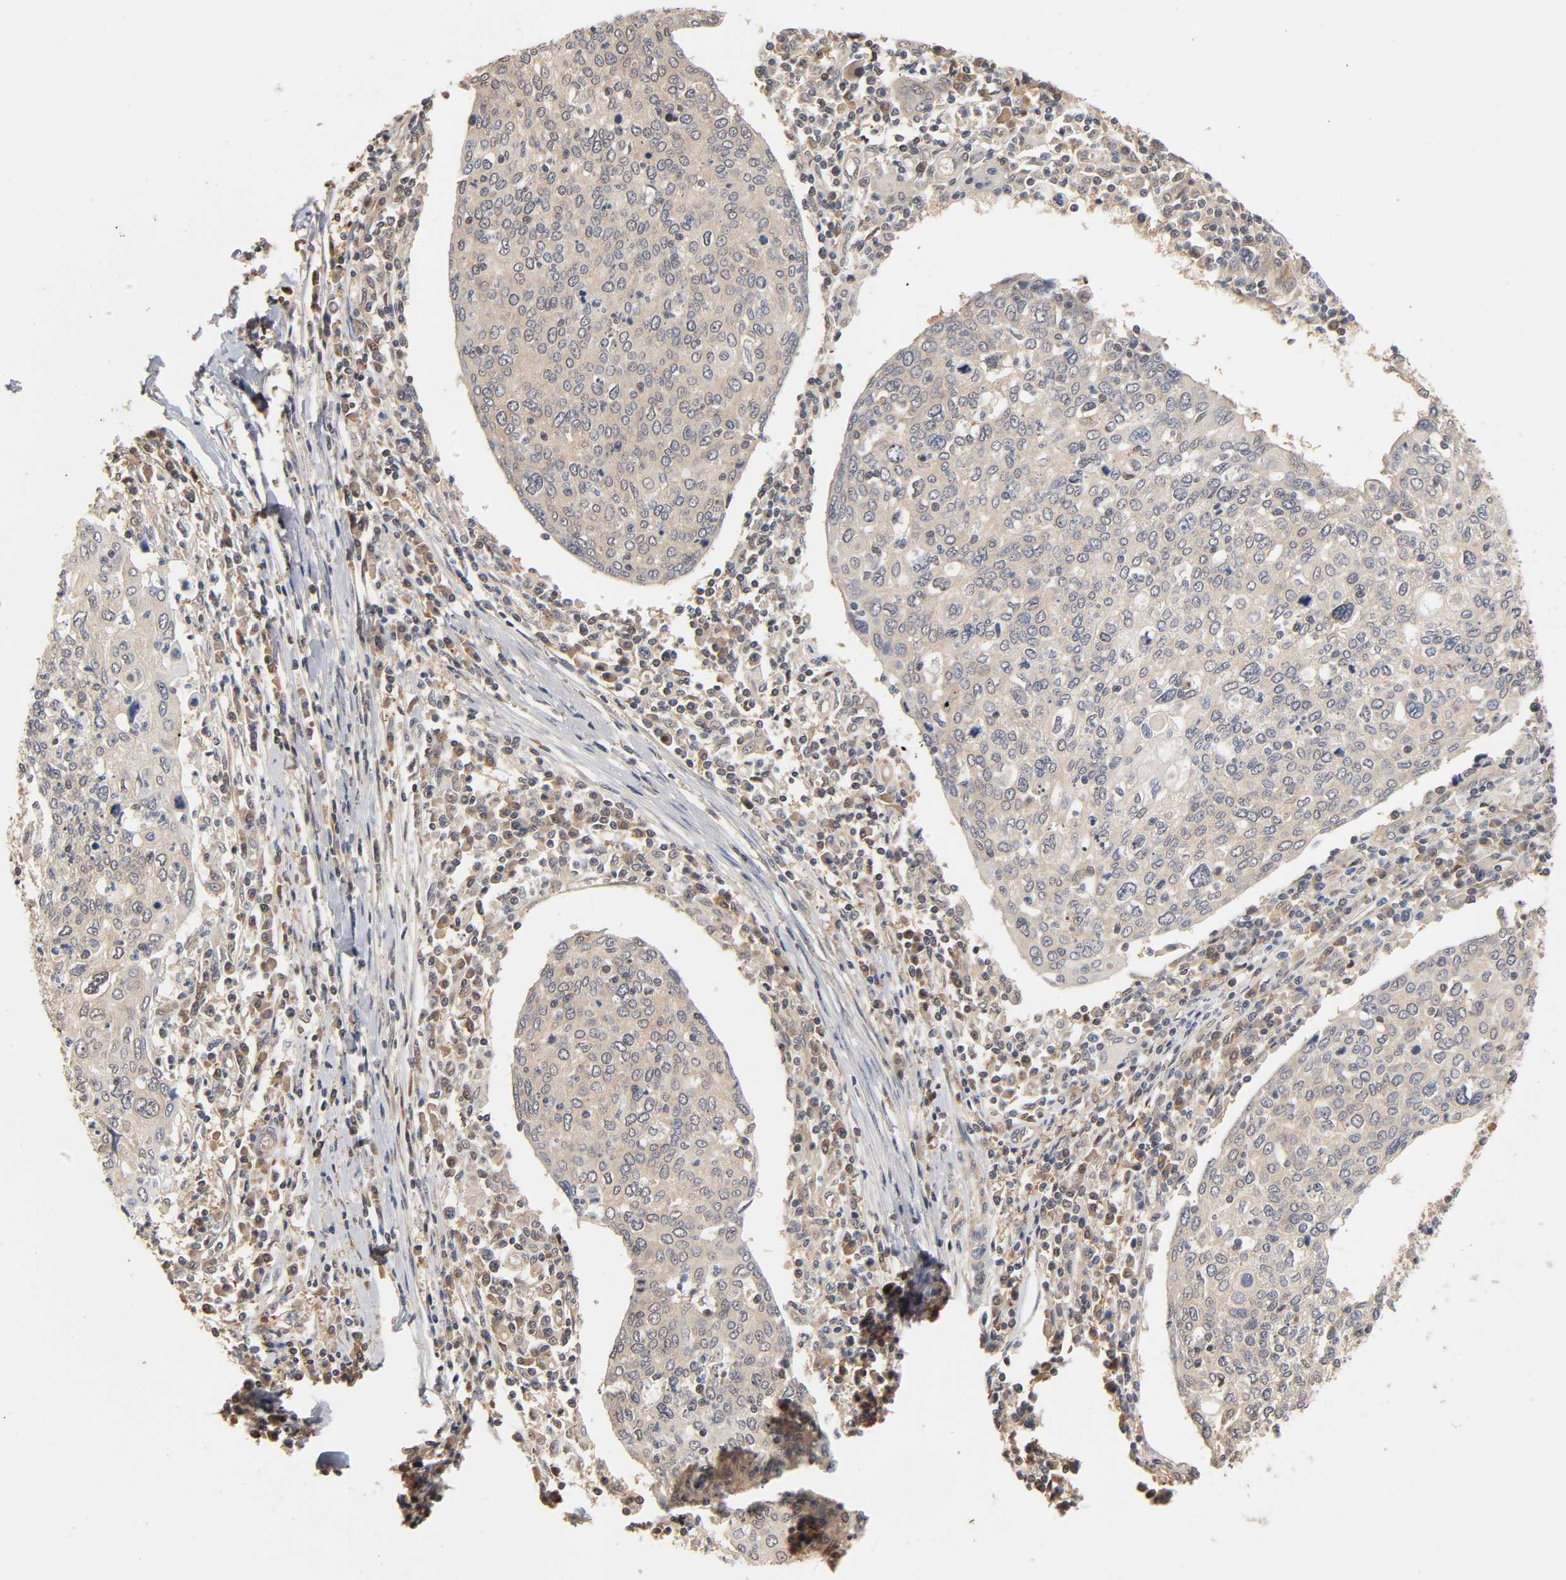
{"staining": {"intensity": "weak", "quantity": "25%-75%", "location": "cytoplasmic/membranous"}, "tissue": "cervical cancer", "cell_type": "Tumor cells", "image_type": "cancer", "snomed": [{"axis": "morphology", "description": "Squamous cell carcinoma, NOS"}, {"axis": "topography", "description": "Cervix"}], "caption": "A brown stain labels weak cytoplasmic/membranous expression of a protein in cervical cancer (squamous cell carcinoma) tumor cells. (IHC, brightfield microscopy, high magnification).", "gene": "PDE5A", "patient": {"sex": "female", "age": 40}}